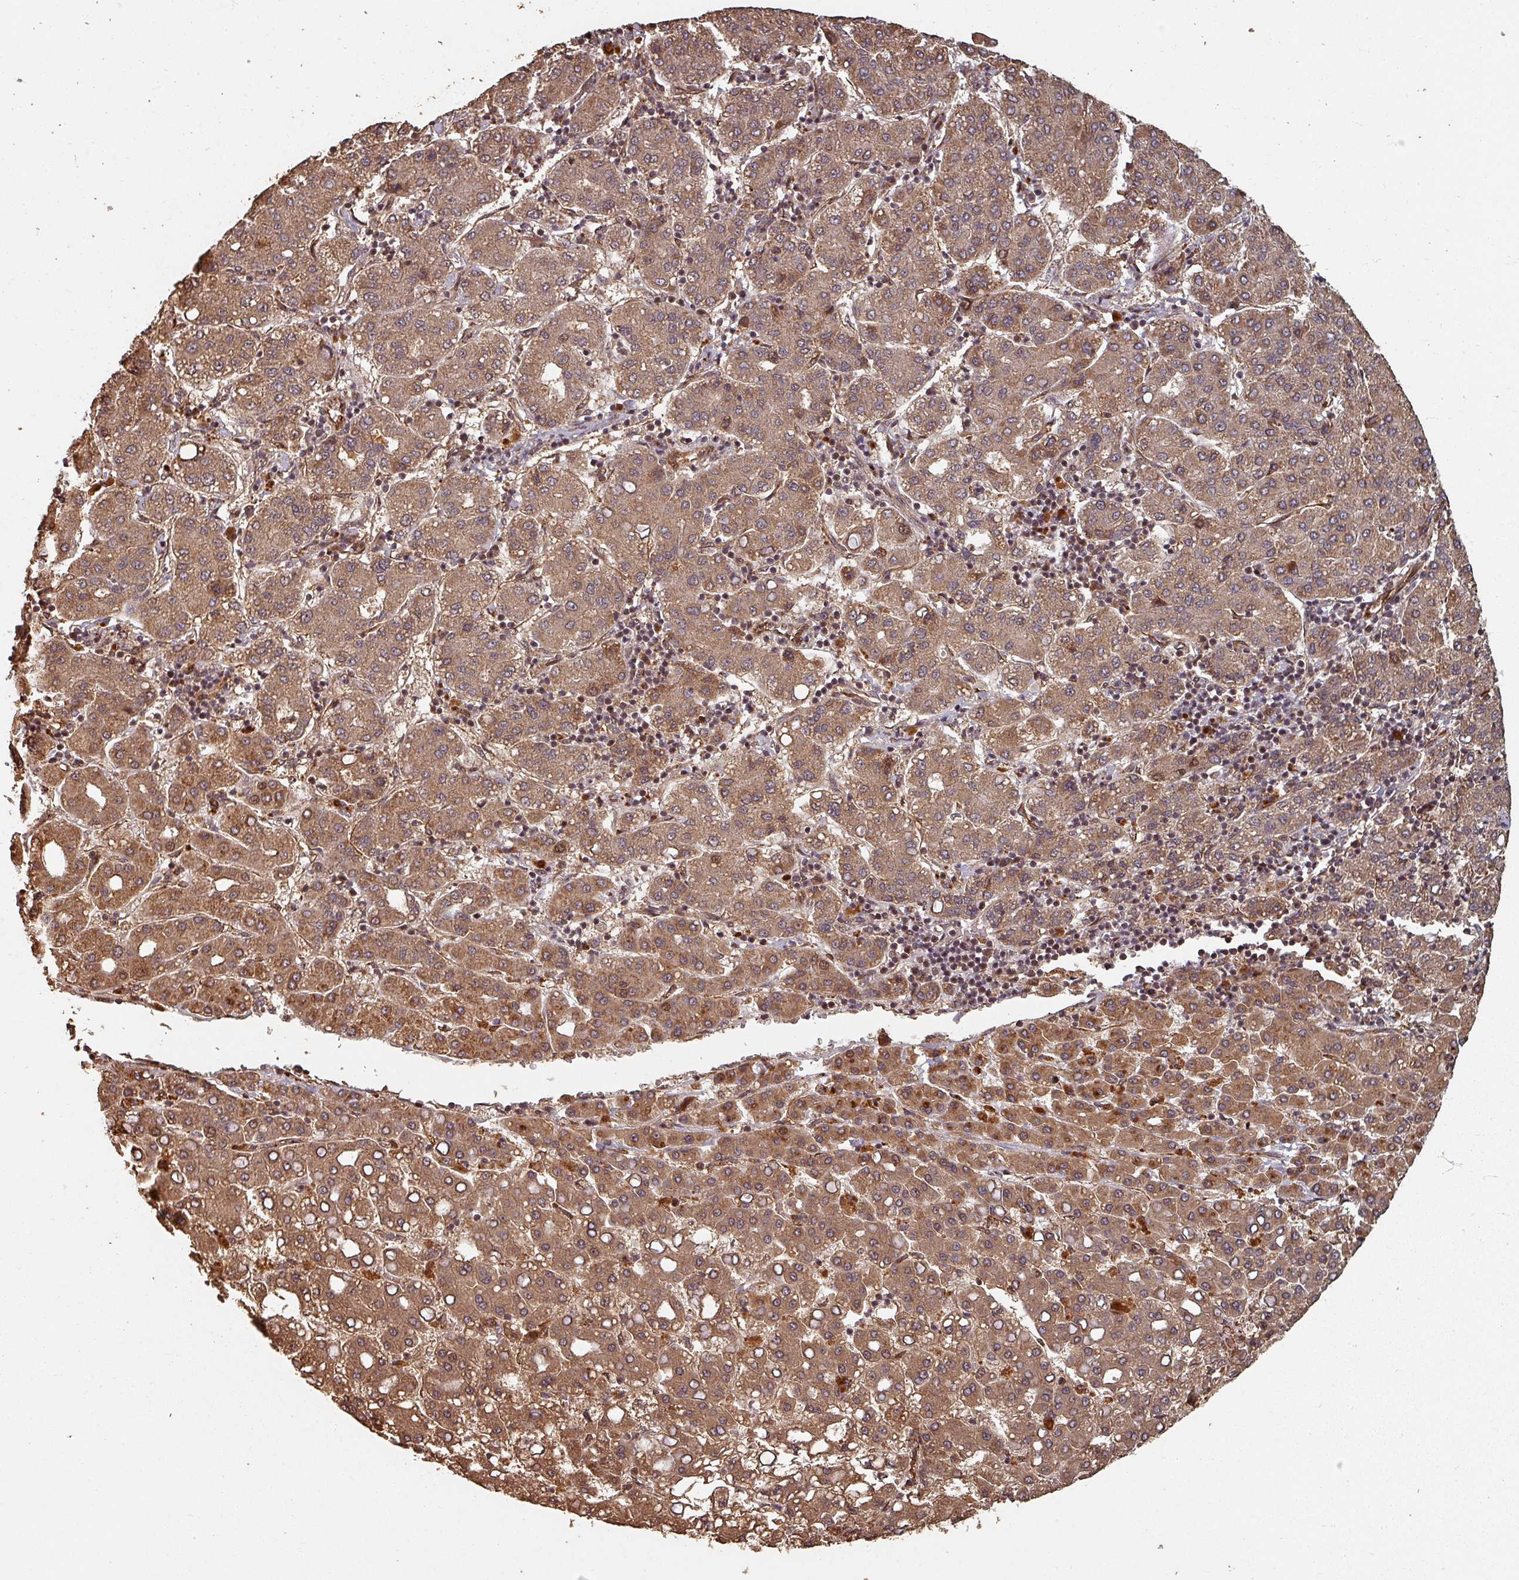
{"staining": {"intensity": "moderate", "quantity": ">75%", "location": "cytoplasmic/membranous"}, "tissue": "liver cancer", "cell_type": "Tumor cells", "image_type": "cancer", "snomed": [{"axis": "morphology", "description": "Carcinoma, Hepatocellular, NOS"}, {"axis": "topography", "description": "Liver"}], "caption": "Liver cancer stained for a protein (brown) displays moderate cytoplasmic/membranous positive expression in about >75% of tumor cells.", "gene": "EID1", "patient": {"sex": "male", "age": 65}}